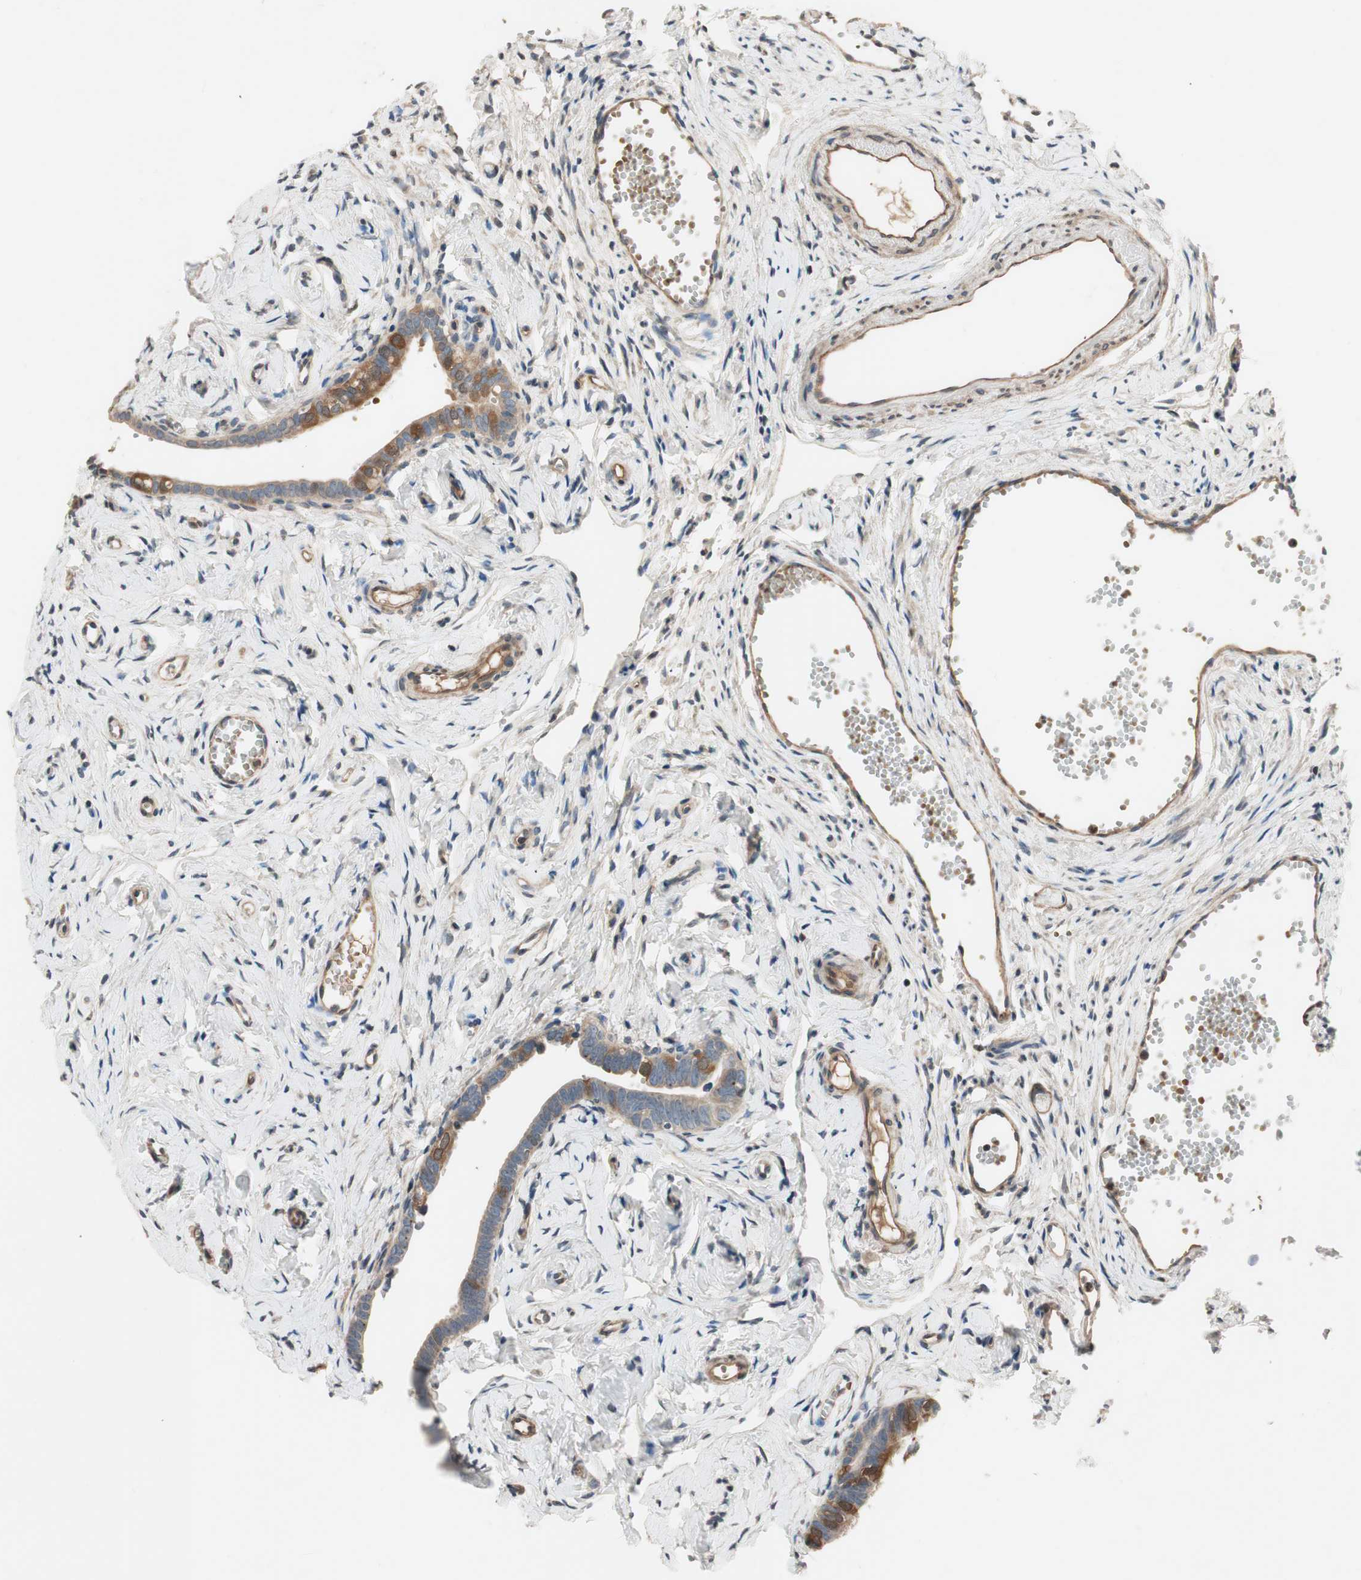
{"staining": {"intensity": "moderate", "quantity": ">75%", "location": "cytoplasmic/membranous,nuclear"}, "tissue": "fallopian tube", "cell_type": "Glandular cells", "image_type": "normal", "snomed": [{"axis": "morphology", "description": "Normal tissue, NOS"}, {"axis": "topography", "description": "Fallopian tube"}], "caption": "A high-resolution image shows immunohistochemistry staining of normal fallopian tube, which displays moderate cytoplasmic/membranous,nuclear staining in approximately >75% of glandular cells. (DAB IHC with brightfield microscopy, high magnification).", "gene": "GCLM", "patient": {"sex": "female", "age": 71}}